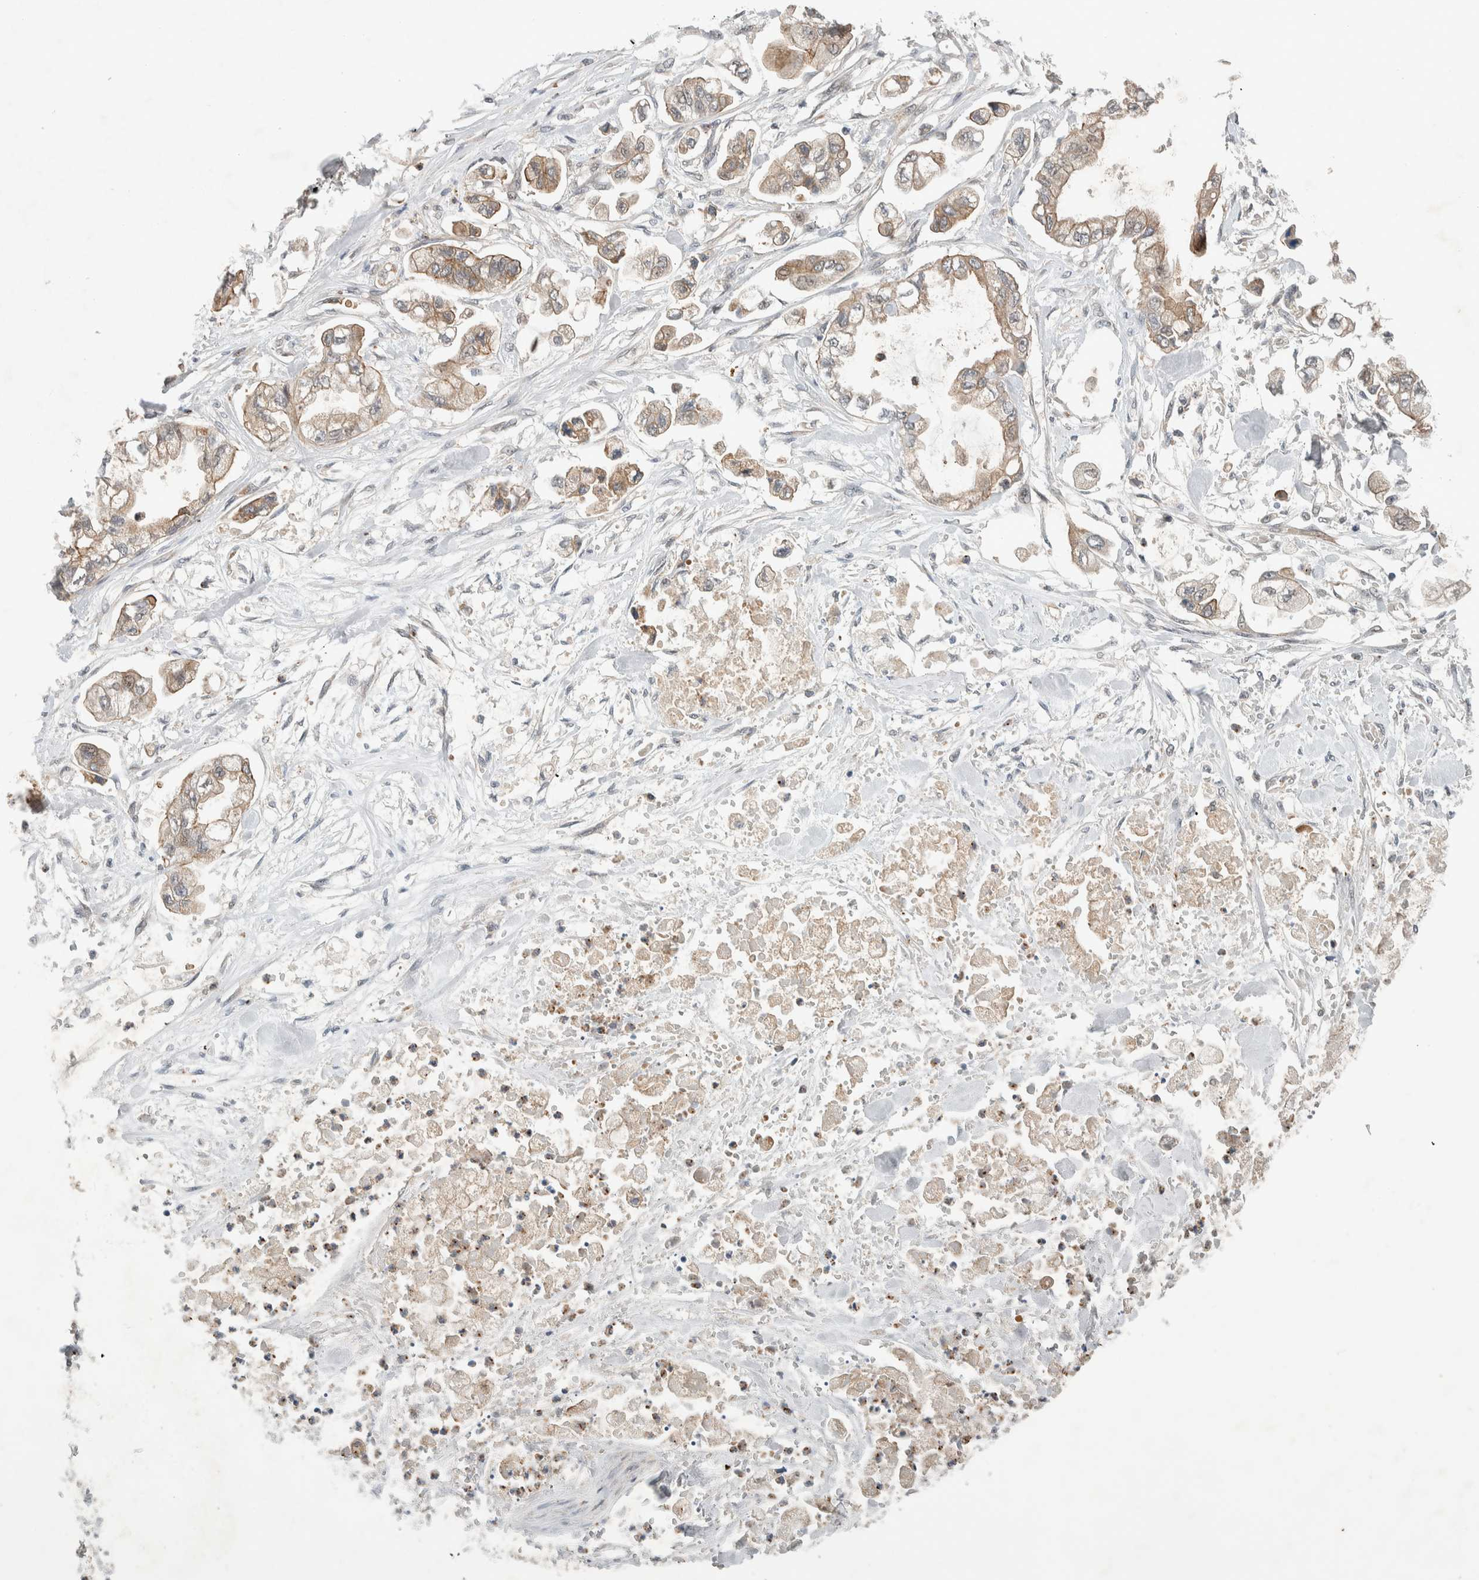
{"staining": {"intensity": "moderate", "quantity": ">75%", "location": "cytoplasmic/membranous"}, "tissue": "stomach cancer", "cell_type": "Tumor cells", "image_type": "cancer", "snomed": [{"axis": "morphology", "description": "Normal tissue, NOS"}, {"axis": "morphology", "description": "Adenocarcinoma, NOS"}, {"axis": "topography", "description": "Stomach"}], "caption": "High-power microscopy captured an immunohistochemistry histopathology image of stomach cancer, revealing moderate cytoplasmic/membranous staining in approximately >75% of tumor cells. The protein is shown in brown color, while the nuclei are stained blue.", "gene": "DEPTOR", "patient": {"sex": "male", "age": 62}}